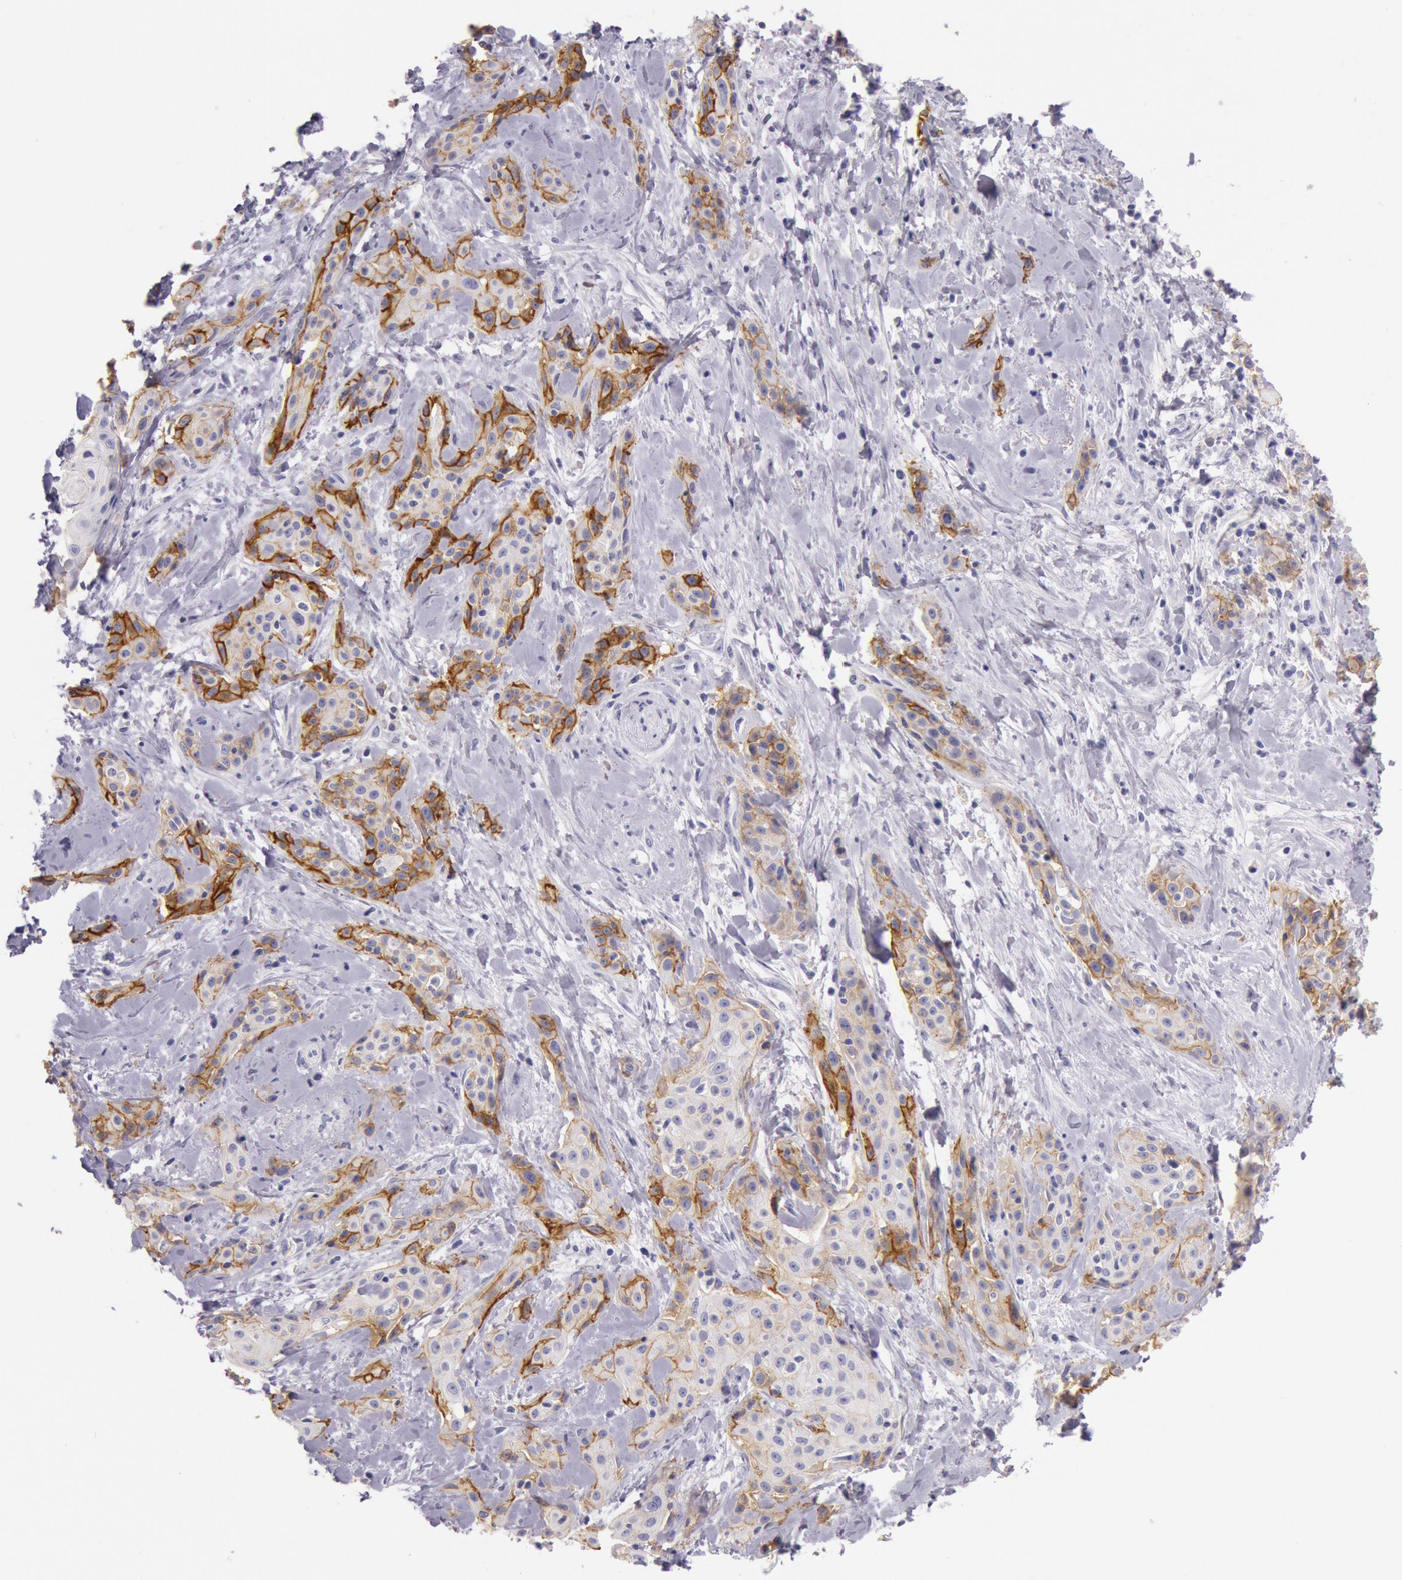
{"staining": {"intensity": "moderate", "quantity": "25%-75%", "location": "cytoplasmic/membranous"}, "tissue": "skin cancer", "cell_type": "Tumor cells", "image_type": "cancer", "snomed": [{"axis": "morphology", "description": "Squamous cell carcinoma, NOS"}, {"axis": "topography", "description": "Skin"}, {"axis": "topography", "description": "Anal"}], "caption": "Skin cancer (squamous cell carcinoma) stained with DAB IHC shows medium levels of moderate cytoplasmic/membranous positivity in approximately 25%-75% of tumor cells.", "gene": "EGFR", "patient": {"sex": "male", "age": 64}}